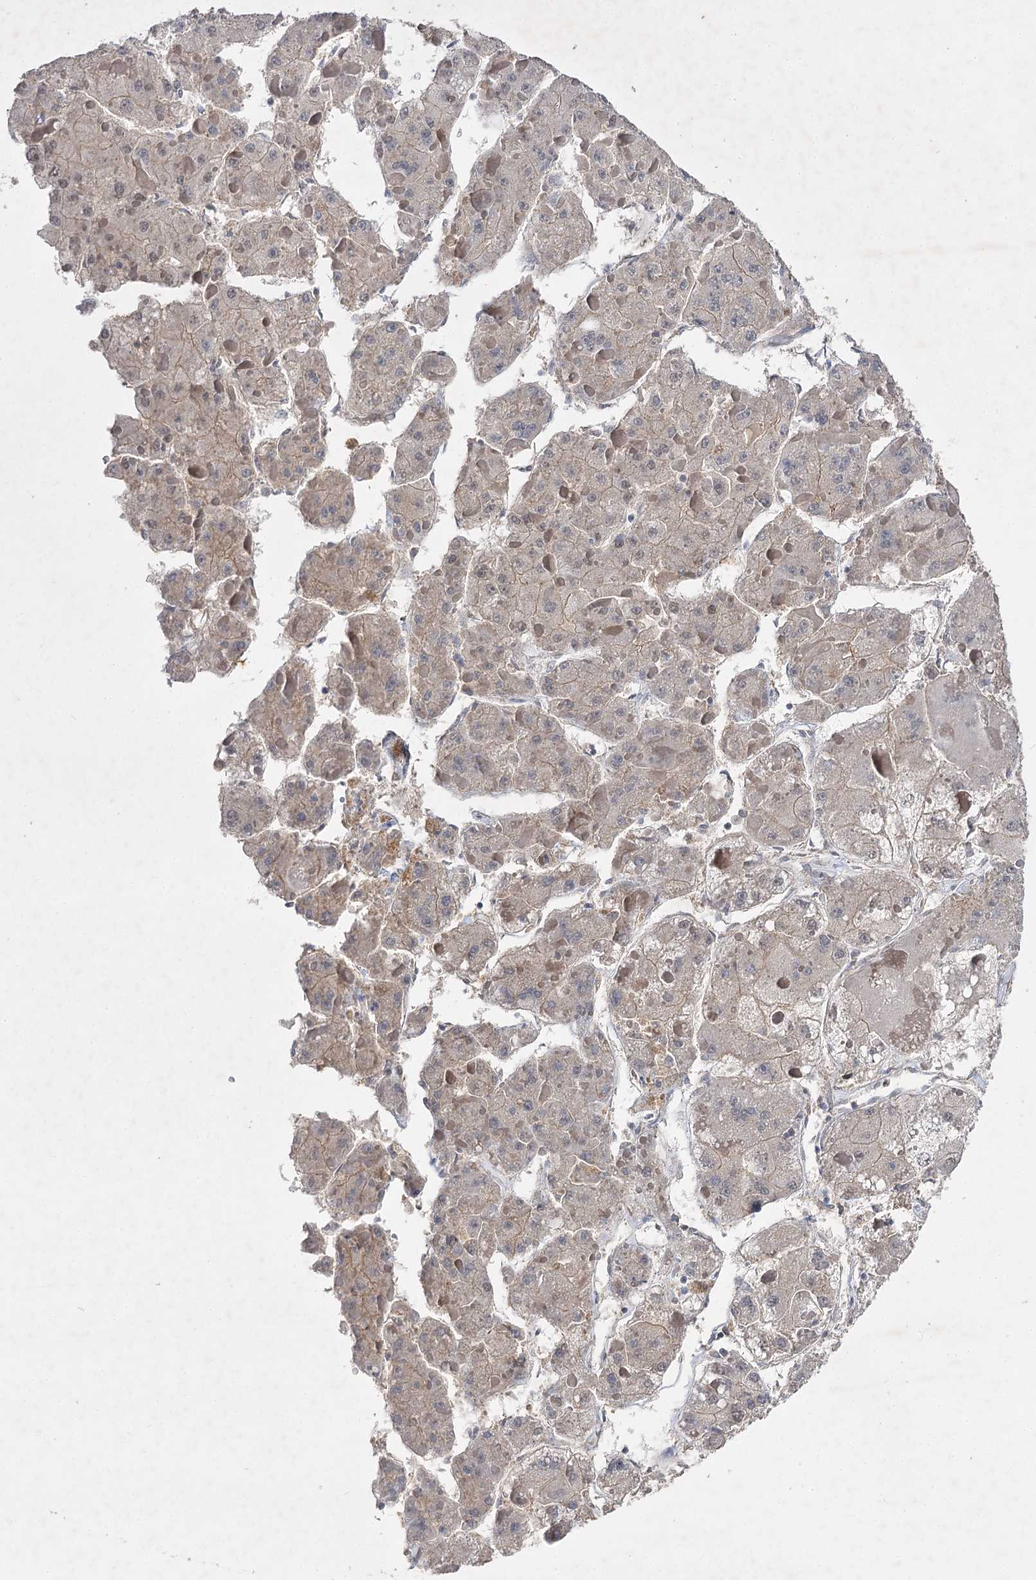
{"staining": {"intensity": "weak", "quantity": "<25%", "location": "cytoplasmic/membranous"}, "tissue": "liver cancer", "cell_type": "Tumor cells", "image_type": "cancer", "snomed": [{"axis": "morphology", "description": "Carcinoma, Hepatocellular, NOS"}, {"axis": "topography", "description": "Liver"}], "caption": "A high-resolution image shows IHC staining of liver cancer (hepatocellular carcinoma), which reveals no significant positivity in tumor cells. (DAB immunohistochemistry, high magnification).", "gene": "BCR", "patient": {"sex": "female", "age": 73}}